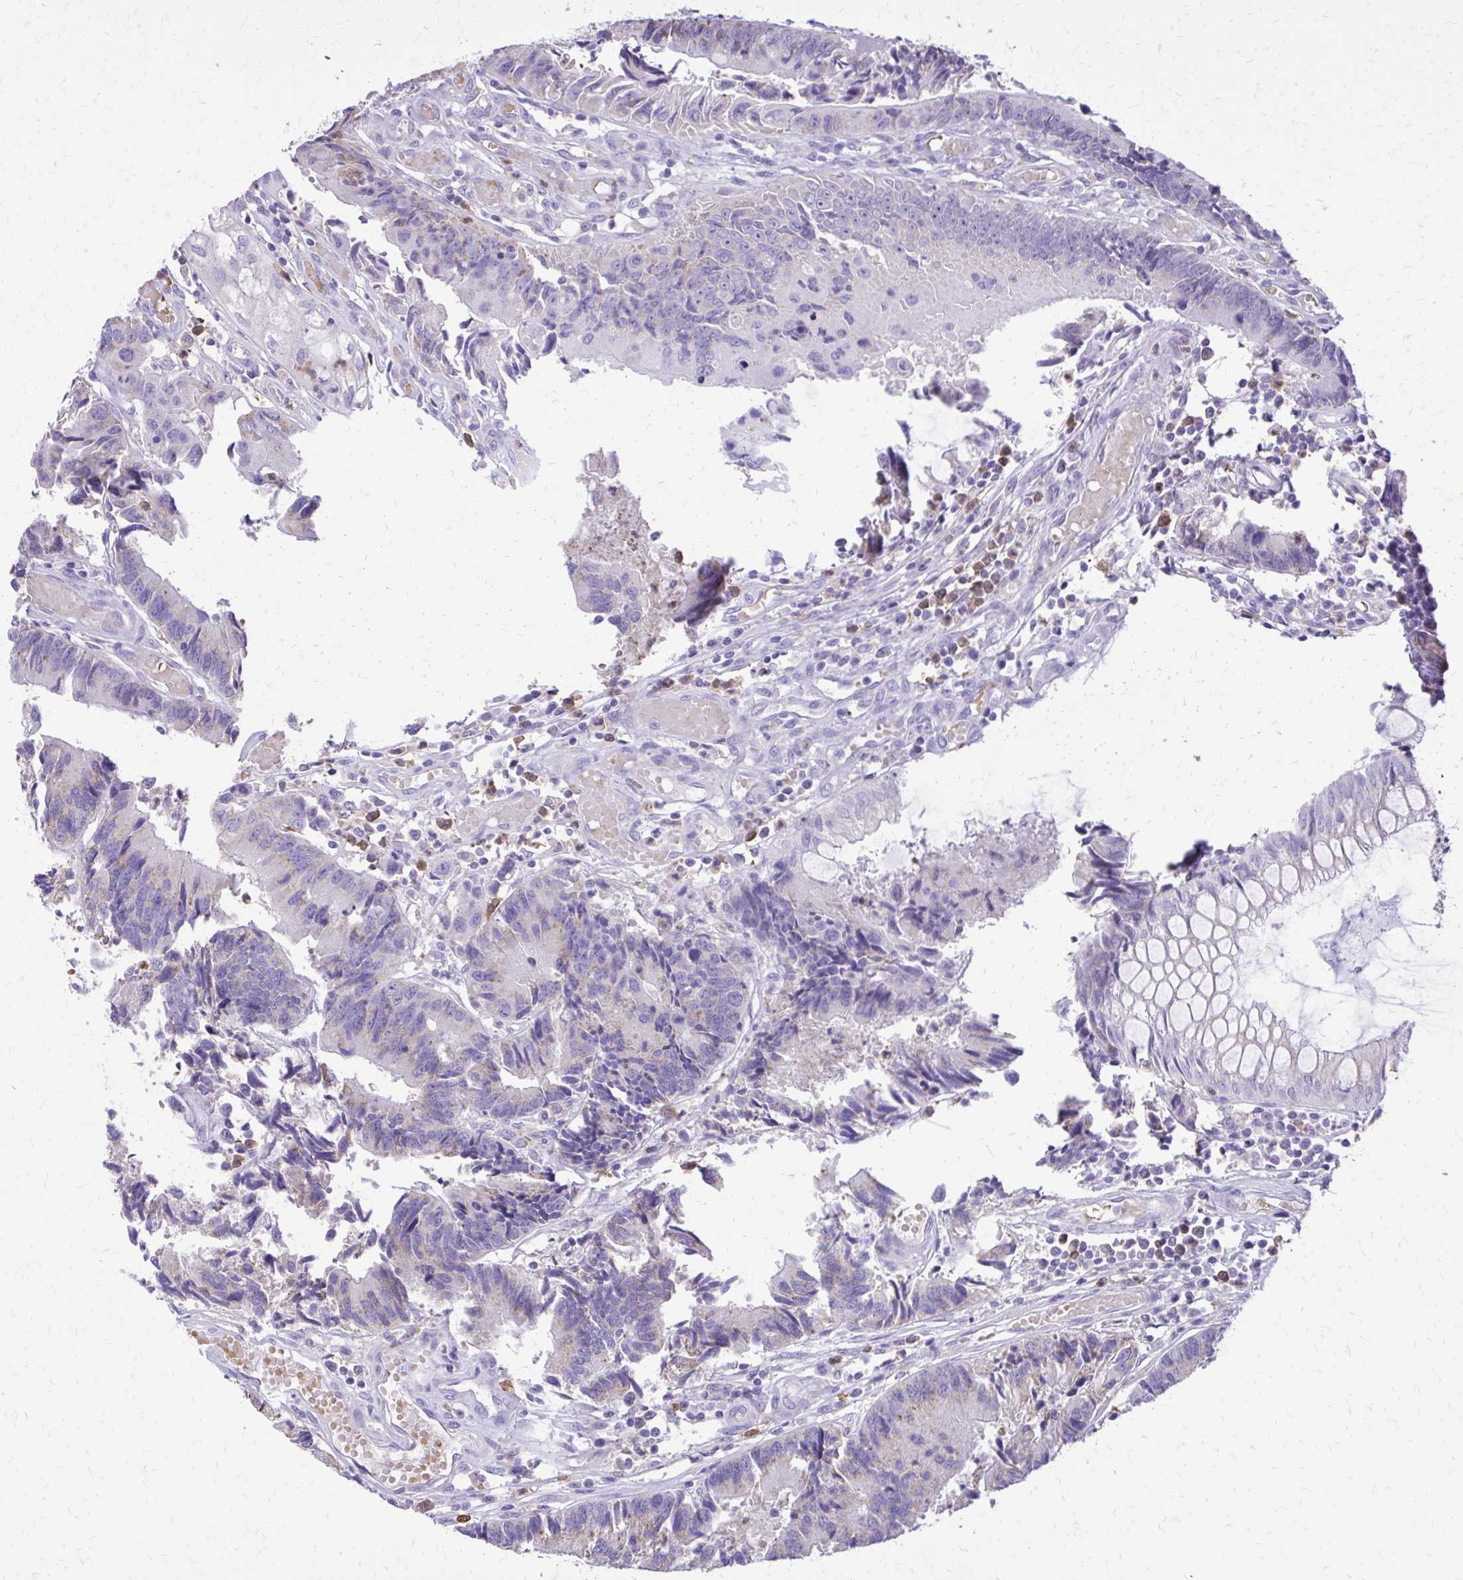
{"staining": {"intensity": "weak", "quantity": "<25%", "location": "cytoplasmic/membranous"}, "tissue": "colorectal cancer", "cell_type": "Tumor cells", "image_type": "cancer", "snomed": [{"axis": "morphology", "description": "Adenocarcinoma, NOS"}, {"axis": "topography", "description": "Colon"}], "caption": "Immunohistochemistry (IHC) histopathology image of neoplastic tissue: human colorectal adenocarcinoma stained with DAB reveals no significant protein staining in tumor cells.", "gene": "CAT", "patient": {"sex": "female", "age": 67}}